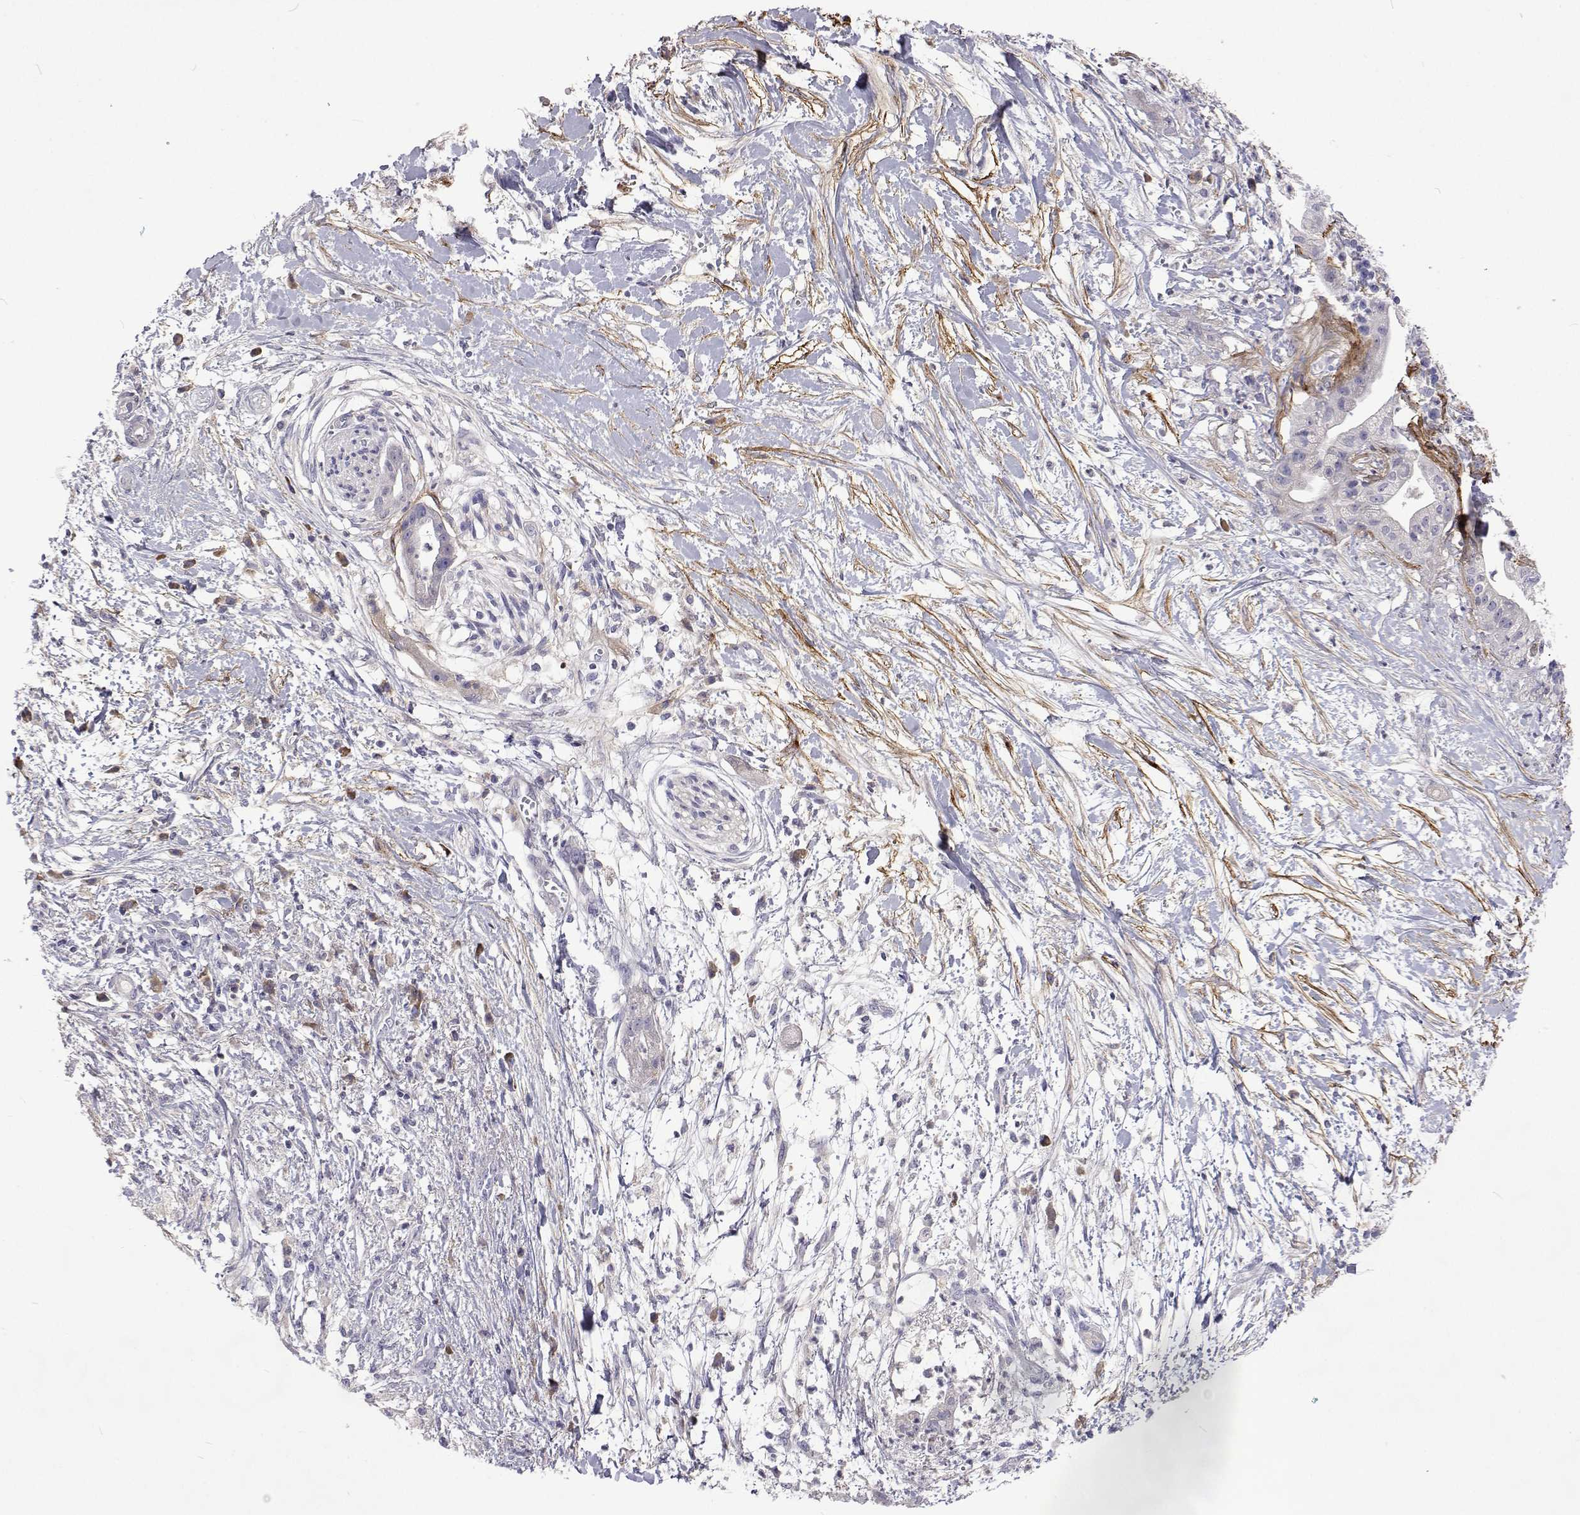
{"staining": {"intensity": "negative", "quantity": "none", "location": "none"}, "tissue": "pancreatic cancer", "cell_type": "Tumor cells", "image_type": "cancer", "snomed": [{"axis": "morphology", "description": "Normal tissue, NOS"}, {"axis": "morphology", "description": "Adenocarcinoma, NOS"}, {"axis": "topography", "description": "Lymph node"}, {"axis": "topography", "description": "Pancreas"}], "caption": "Tumor cells are negative for brown protein staining in pancreatic adenocarcinoma.", "gene": "NPR3", "patient": {"sex": "female", "age": 58}}